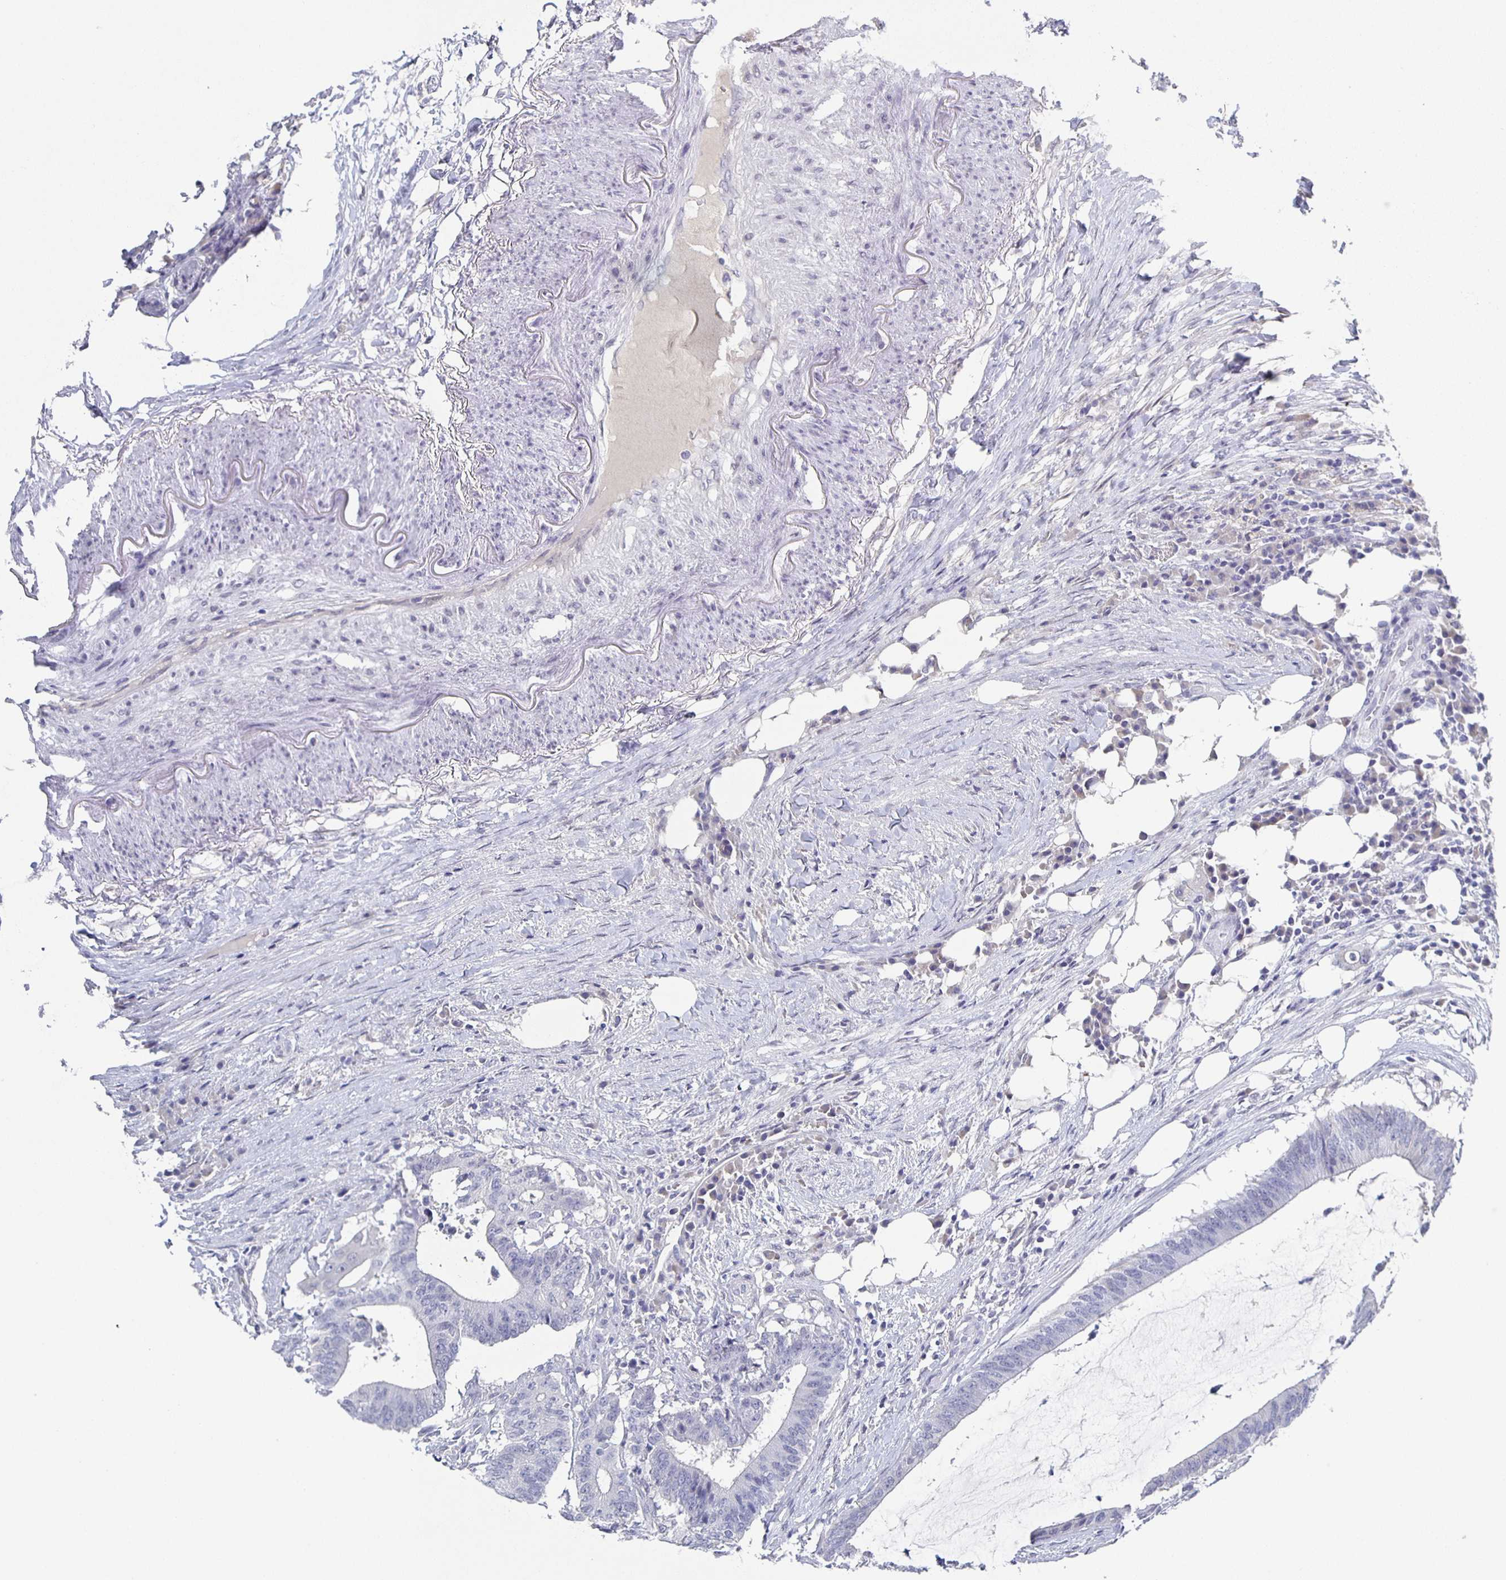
{"staining": {"intensity": "negative", "quantity": "none", "location": "none"}, "tissue": "colorectal cancer", "cell_type": "Tumor cells", "image_type": "cancer", "snomed": [{"axis": "morphology", "description": "Adenocarcinoma, NOS"}, {"axis": "topography", "description": "Colon"}], "caption": "Immunohistochemistry of human adenocarcinoma (colorectal) reveals no expression in tumor cells.", "gene": "CCDC17", "patient": {"sex": "female", "age": 43}}